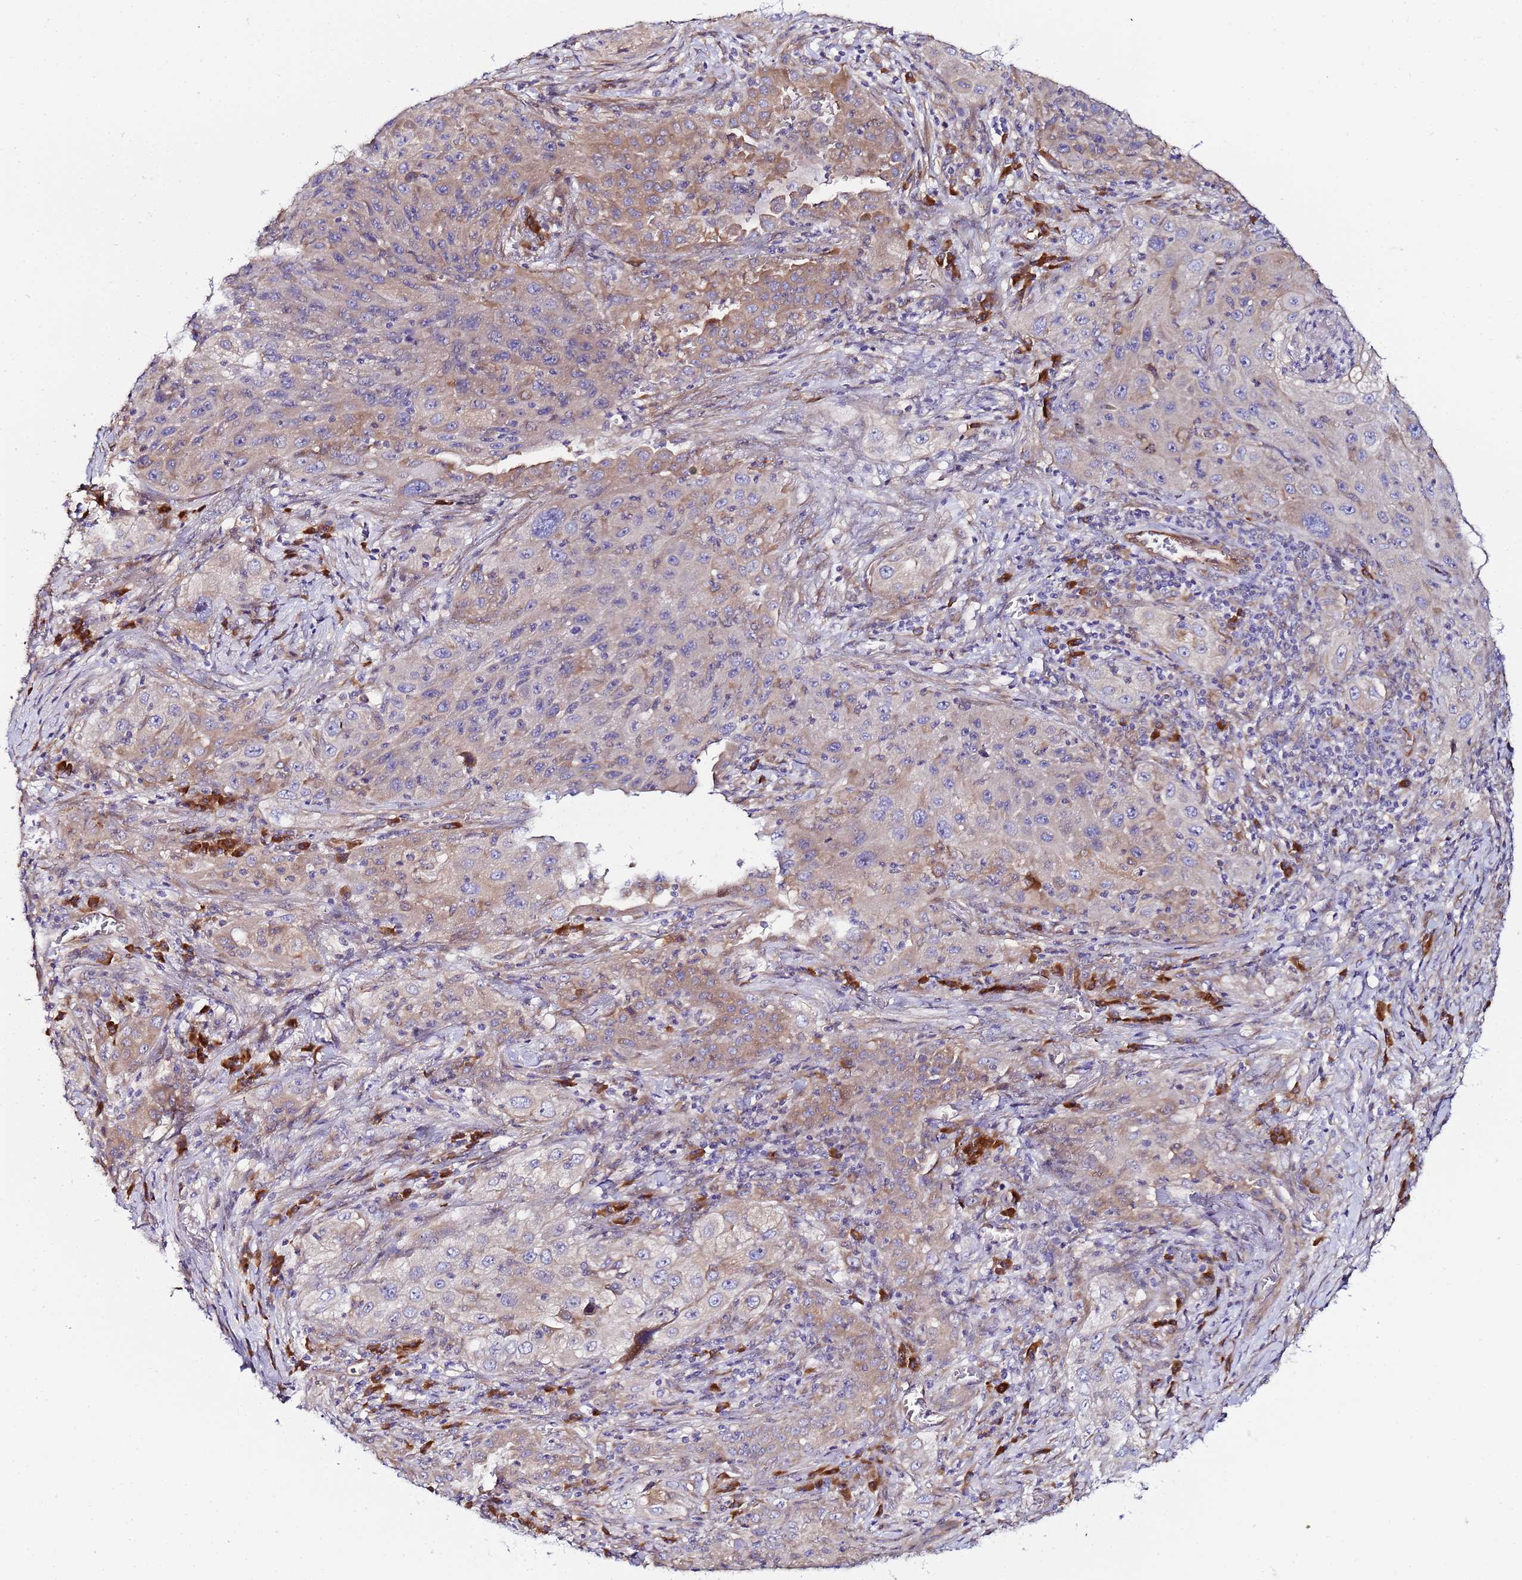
{"staining": {"intensity": "weak", "quantity": ">75%", "location": "cytoplasmic/membranous"}, "tissue": "lung cancer", "cell_type": "Tumor cells", "image_type": "cancer", "snomed": [{"axis": "morphology", "description": "Squamous cell carcinoma, NOS"}, {"axis": "topography", "description": "Lung"}], "caption": "Tumor cells reveal weak cytoplasmic/membranous staining in approximately >75% of cells in lung cancer.", "gene": "JRKL", "patient": {"sex": "female", "age": 69}}